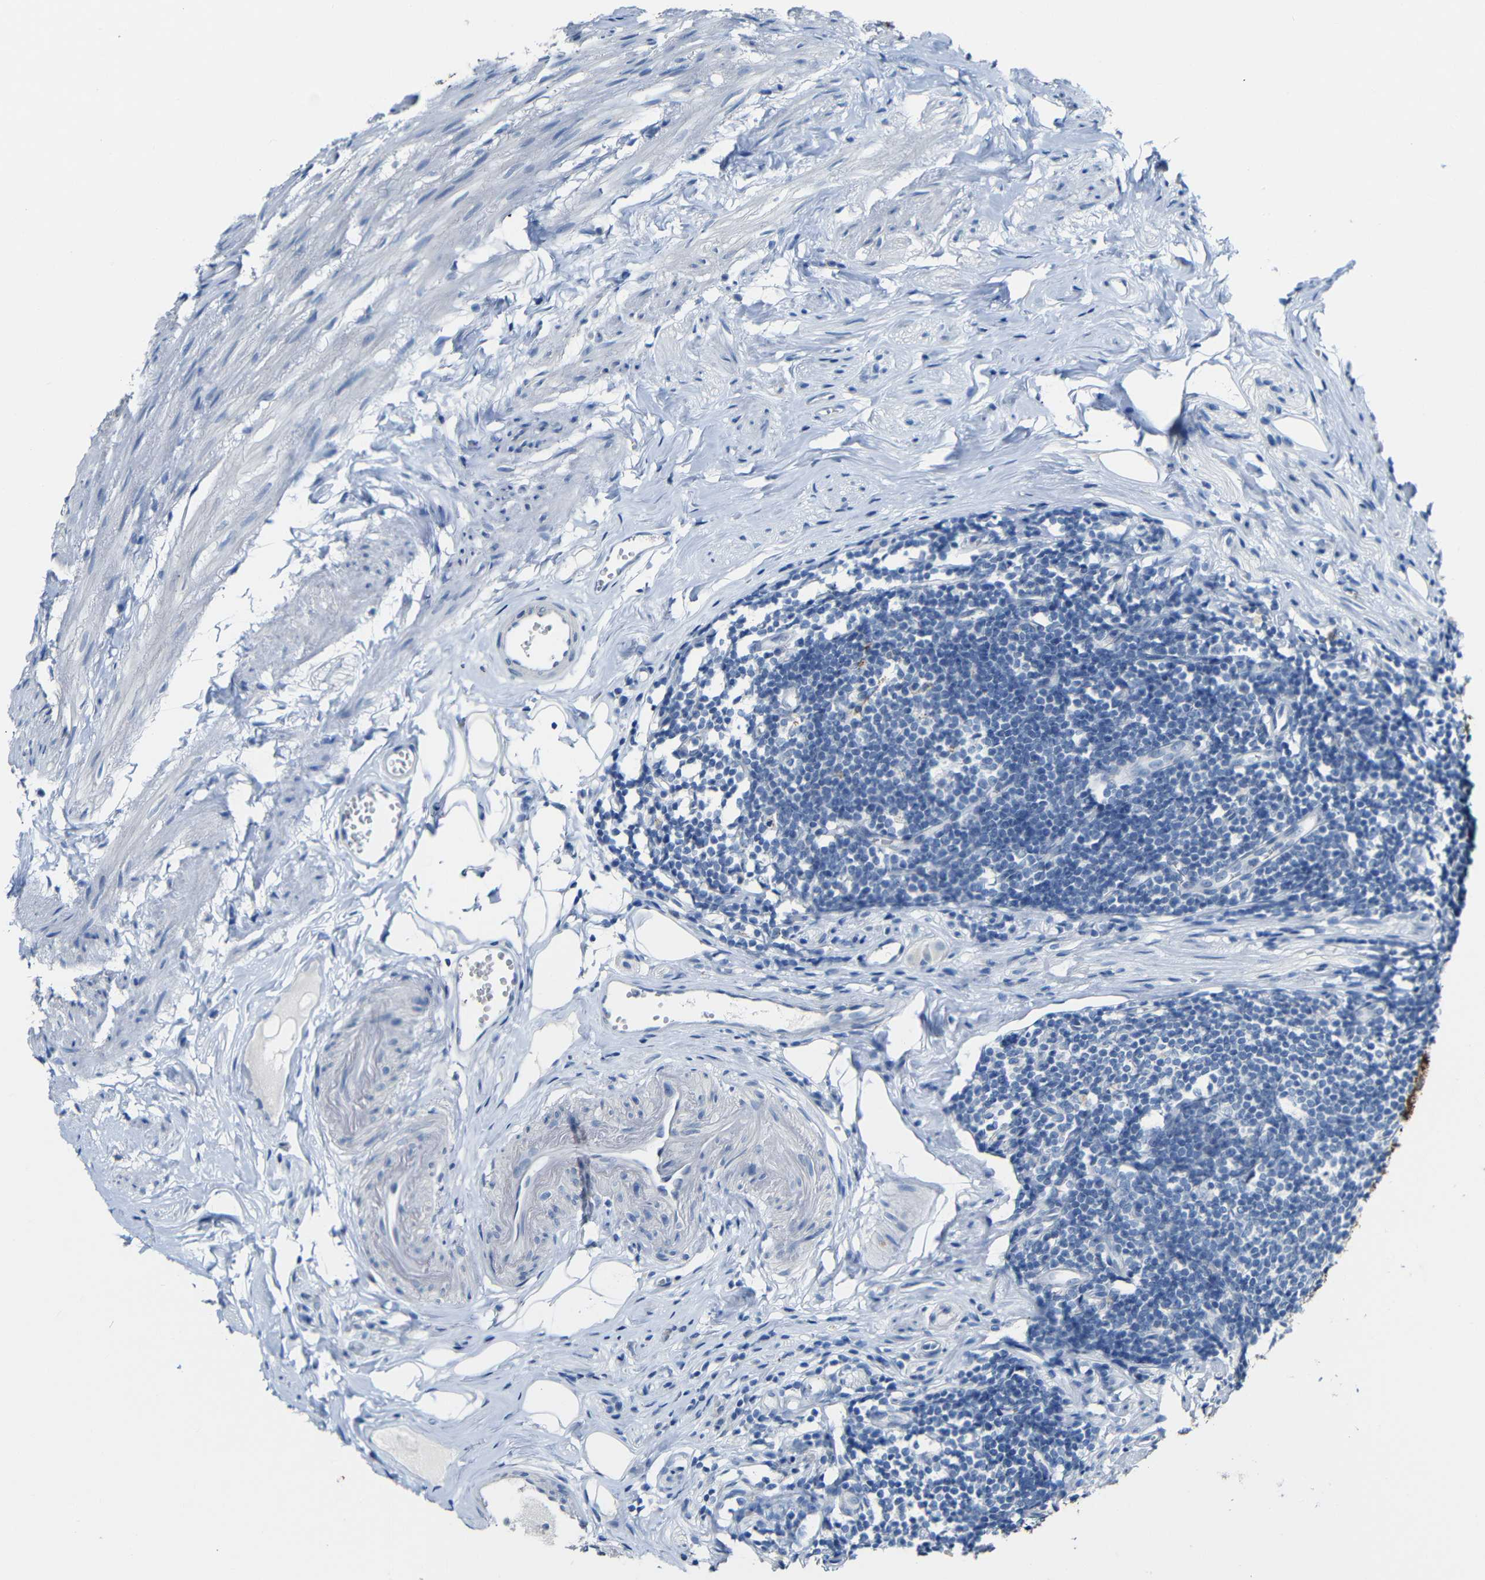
{"staining": {"intensity": "strong", "quantity": ">75%", "location": "cytoplasmic/membranous"}, "tissue": "appendix", "cell_type": "Glandular cells", "image_type": "normal", "snomed": [{"axis": "morphology", "description": "Normal tissue, NOS"}, {"axis": "topography", "description": "Appendix"}], "caption": "The photomicrograph exhibits staining of normal appendix, revealing strong cytoplasmic/membranous protein staining (brown color) within glandular cells.", "gene": "C15orf48", "patient": {"sex": "female", "age": 77}}